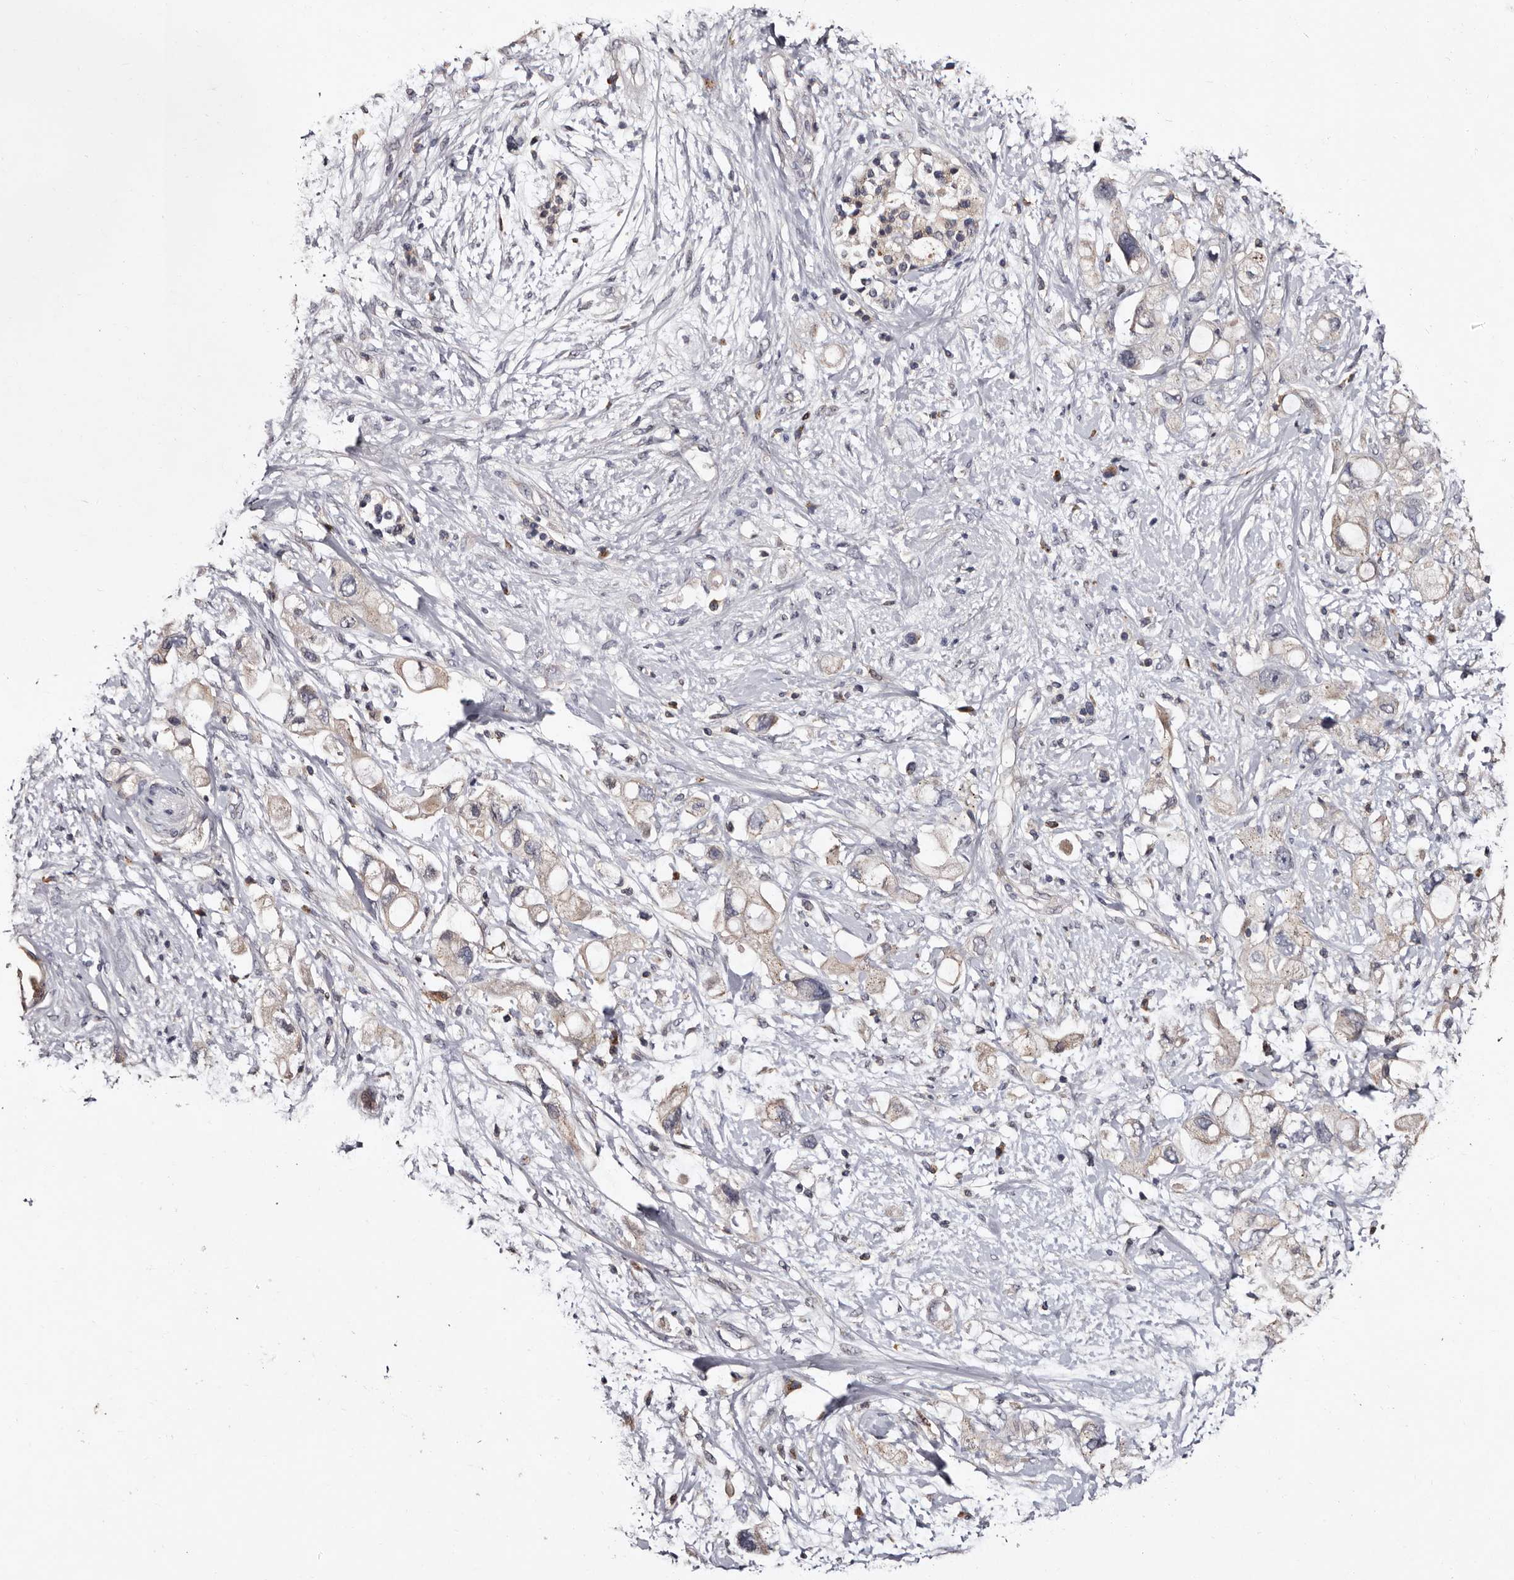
{"staining": {"intensity": "weak", "quantity": "<25%", "location": "cytoplasmic/membranous"}, "tissue": "pancreatic cancer", "cell_type": "Tumor cells", "image_type": "cancer", "snomed": [{"axis": "morphology", "description": "Adenocarcinoma, NOS"}, {"axis": "topography", "description": "Pancreas"}], "caption": "The immunohistochemistry (IHC) micrograph has no significant positivity in tumor cells of pancreatic cancer tissue.", "gene": "DNPH1", "patient": {"sex": "female", "age": 56}}